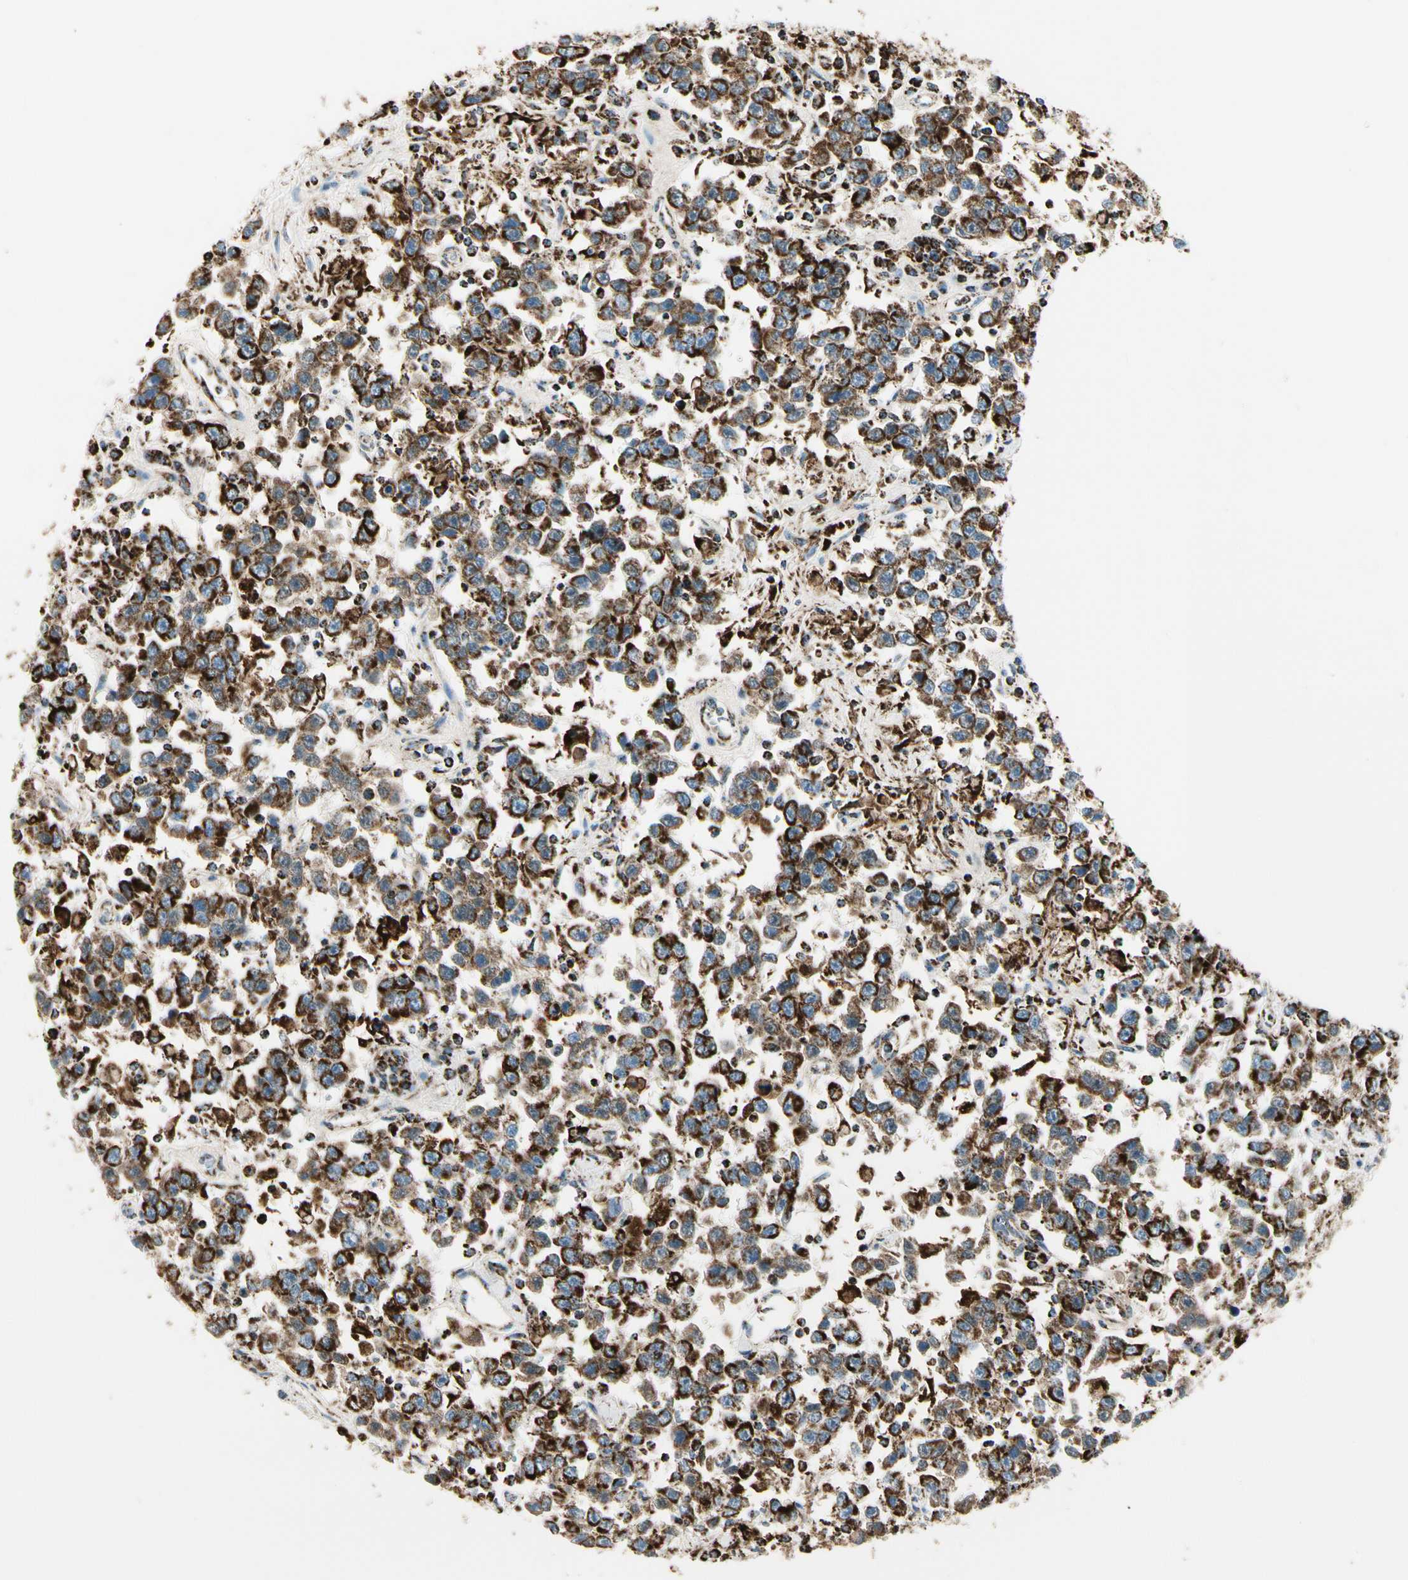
{"staining": {"intensity": "strong", "quantity": ">75%", "location": "cytoplasmic/membranous"}, "tissue": "testis cancer", "cell_type": "Tumor cells", "image_type": "cancer", "snomed": [{"axis": "morphology", "description": "Seminoma, NOS"}, {"axis": "topography", "description": "Testis"}], "caption": "This is a histology image of IHC staining of seminoma (testis), which shows strong positivity in the cytoplasmic/membranous of tumor cells.", "gene": "ME2", "patient": {"sex": "male", "age": 41}}